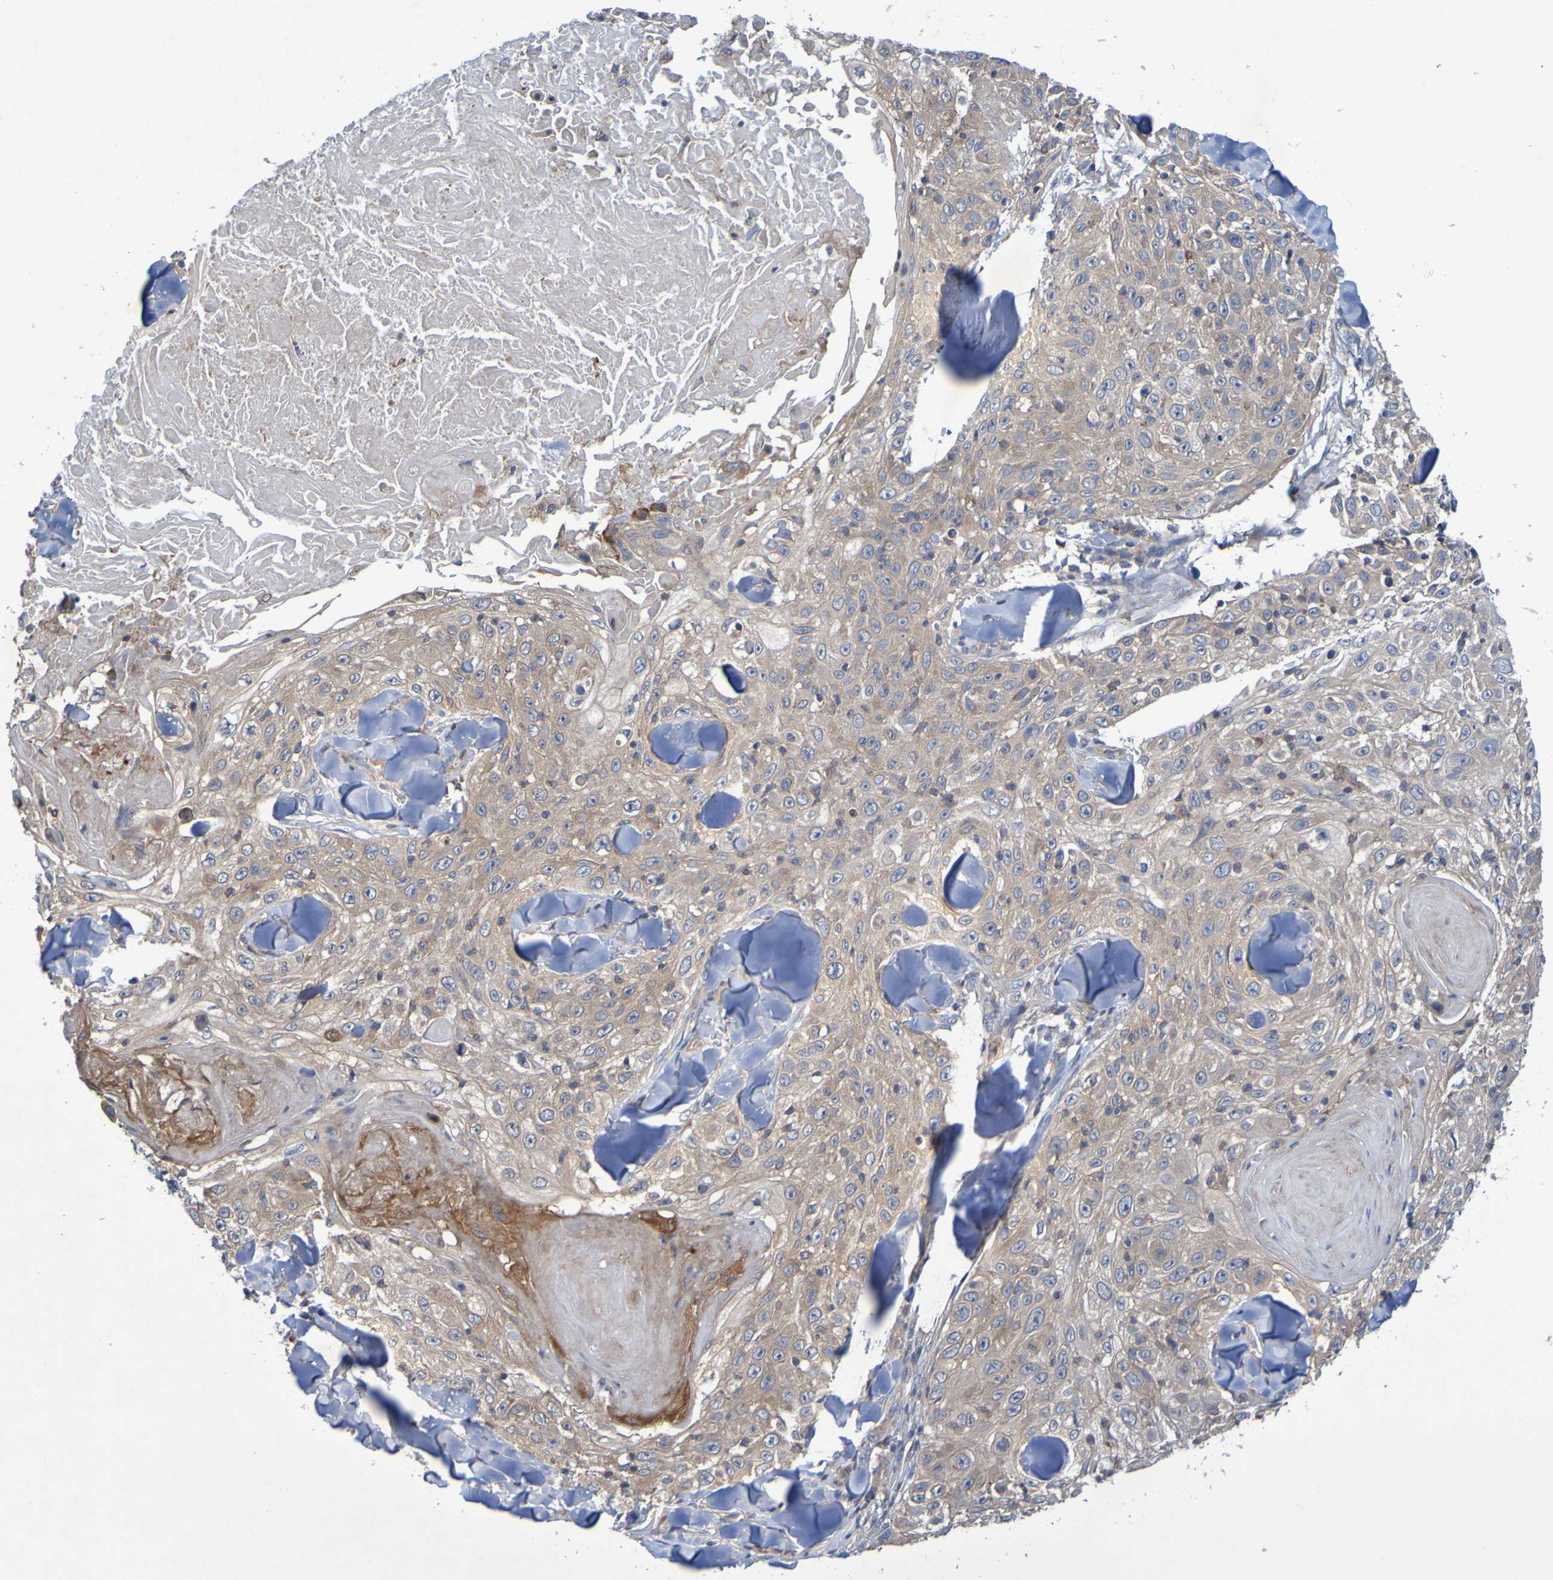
{"staining": {"intensity": "weak", "quantity": ">75%", "location": "cytoplasmic/membranous"}, "tissue": "skin cancer", "cell_type": "Tumor cells", "image_type": "cancer", "snomed": [{"axis": "morphology", "description": "Squamous cell carcinoma, NOS"}, {"axis": "topography", "description": "Skin"}], "caption": "Immunohistochemical staining of human skin cancer (squamous cell carcinoma) shows low levels of weak cytoplasmic/membranous staining in about >75% of tumor cells.", "gene": "SDK1", "patient": {"sex": "male", "age": 86}}